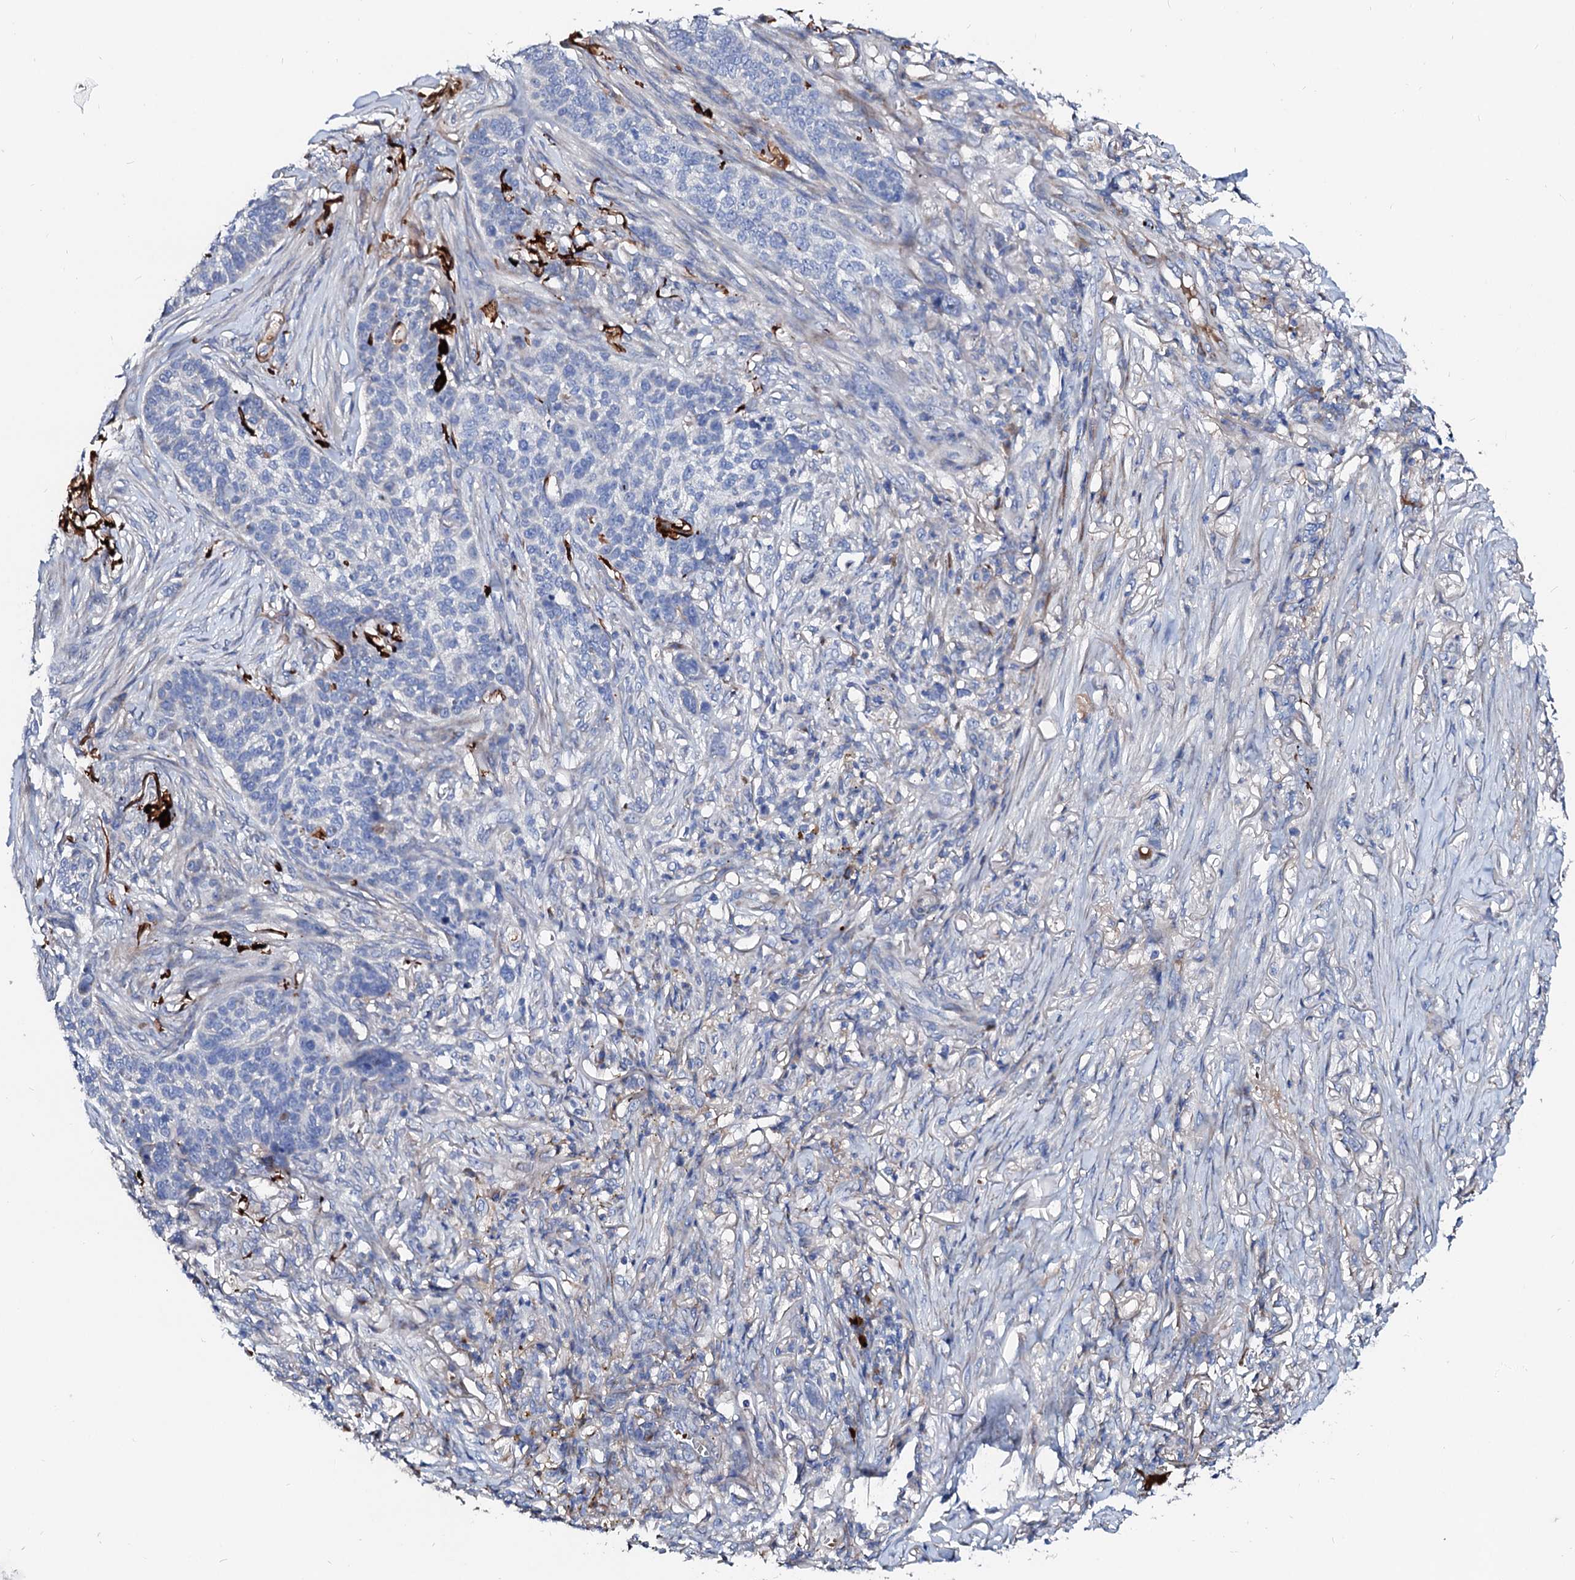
{"staining": {"intensity": "negative", "quantity": "none", "location": "none"}, "tissue": "skin cancer", "cell_type": "Tumor cells", "image_type": "cancer", "snomed": [{"axis": "morphology", "description": "Basal cell carcinoma"}, {"axis": "topography", "description": "Skin"}], "caption": "High power microscopy histopathology image of an immunohistochemistry image of skin cancer, revealing no significant positivity in tumor cells. (DAB immunohistochemistry (IHC) visualized using brightfield microscopy, high magnification).", "gene": "SLC10A7", "patient": {"sex": "male", "age": 85}}